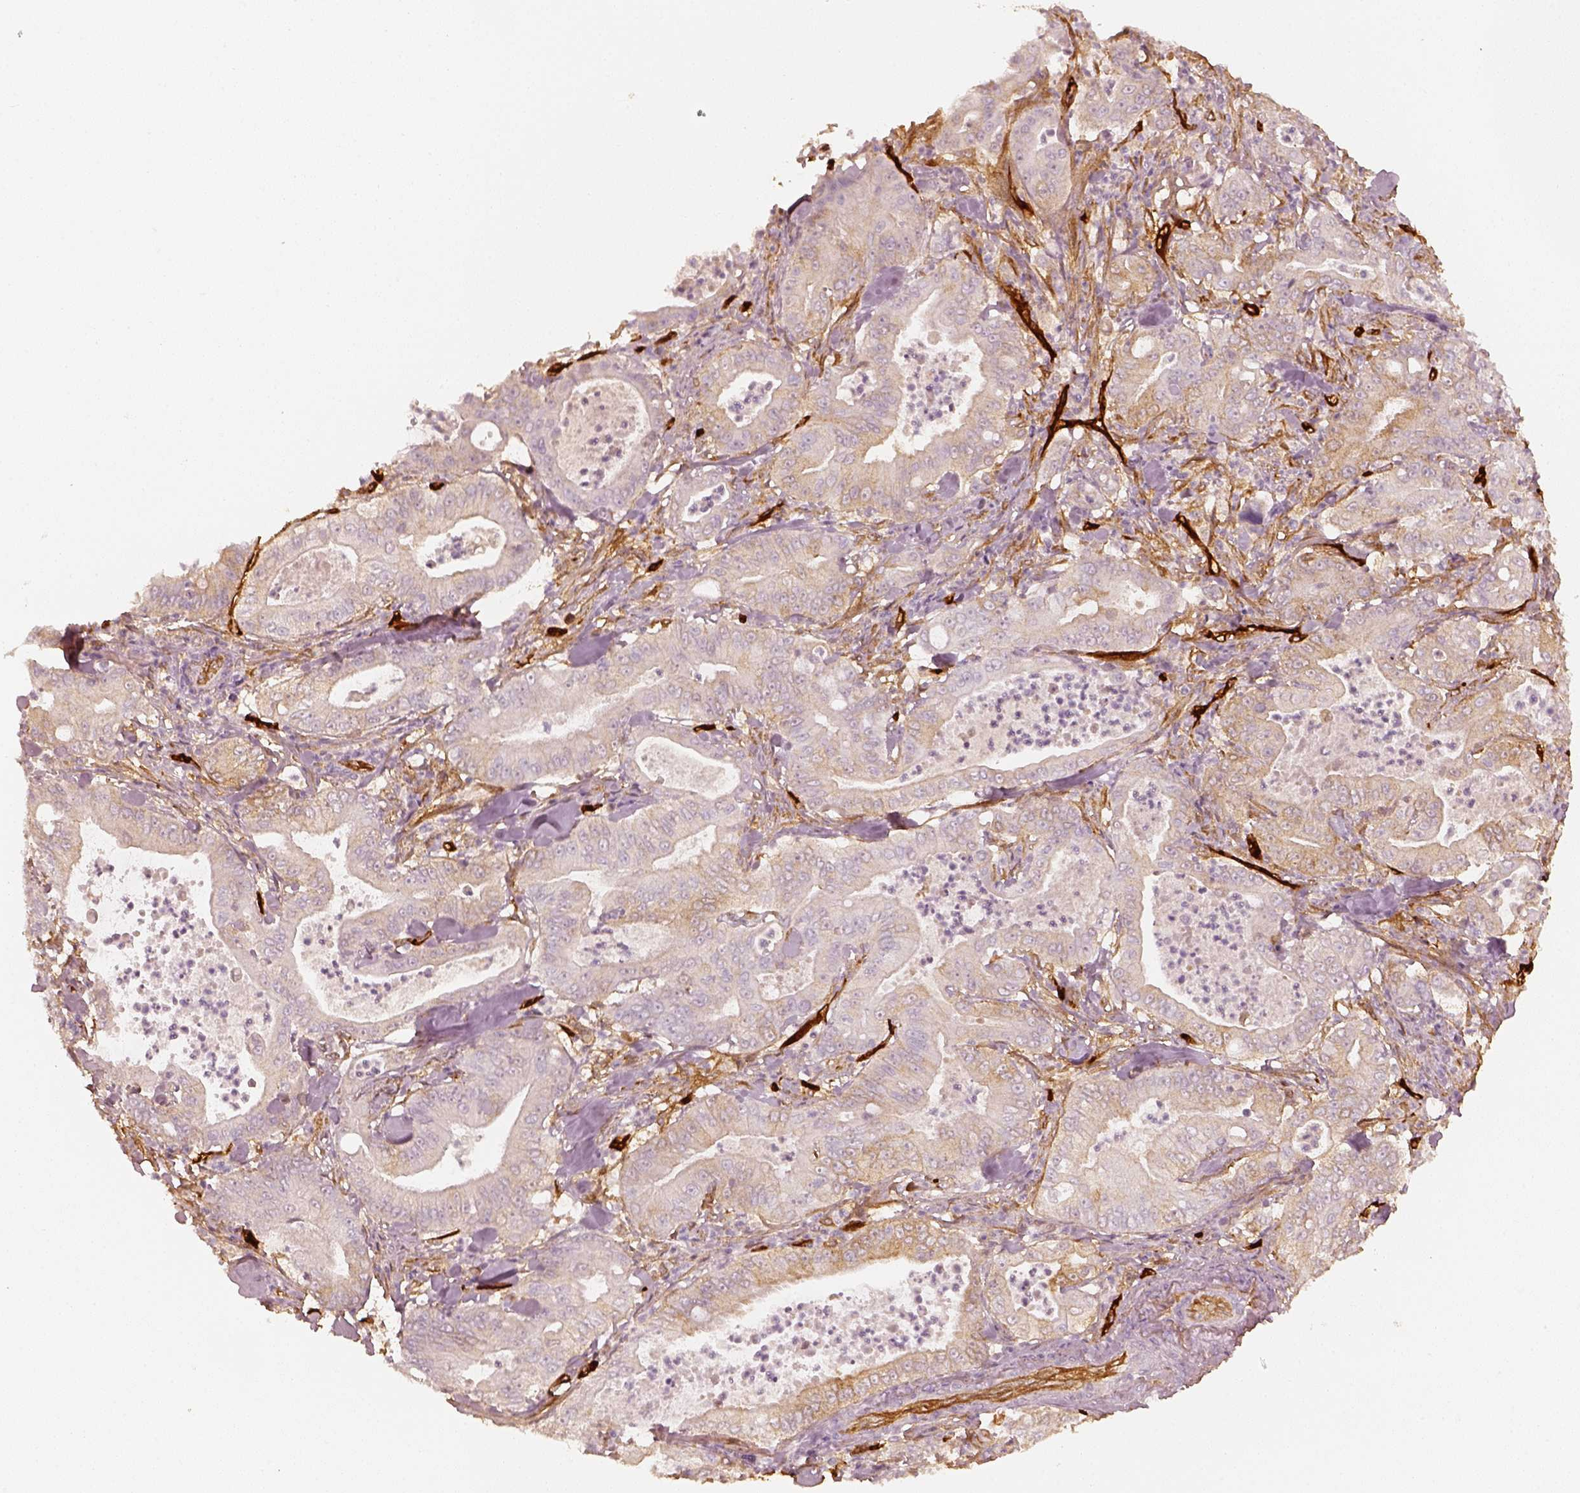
{"staining": {"intensity": "weak", "quantity": "25%-75%", "location": "cytoplasmic/membranous"}, "tissue": "pancreatic cancer", "cell_type": "Tumor cells", "image_type": "cancer", "snomed": [{"axis": "morphology", "description": "Adenocarcinoma, NOS"}, {"axis": "topography", "description": "Pancreas"}], "caption": "This is an image of immunohistochemistry (IHC) staining of pancreatic adenocarcinoma, which shows weak expression in the cytoplasmic/membranous of tumor cells.", "gene": "FSCN1", "patient": {"sex": "male", "age": 71}}